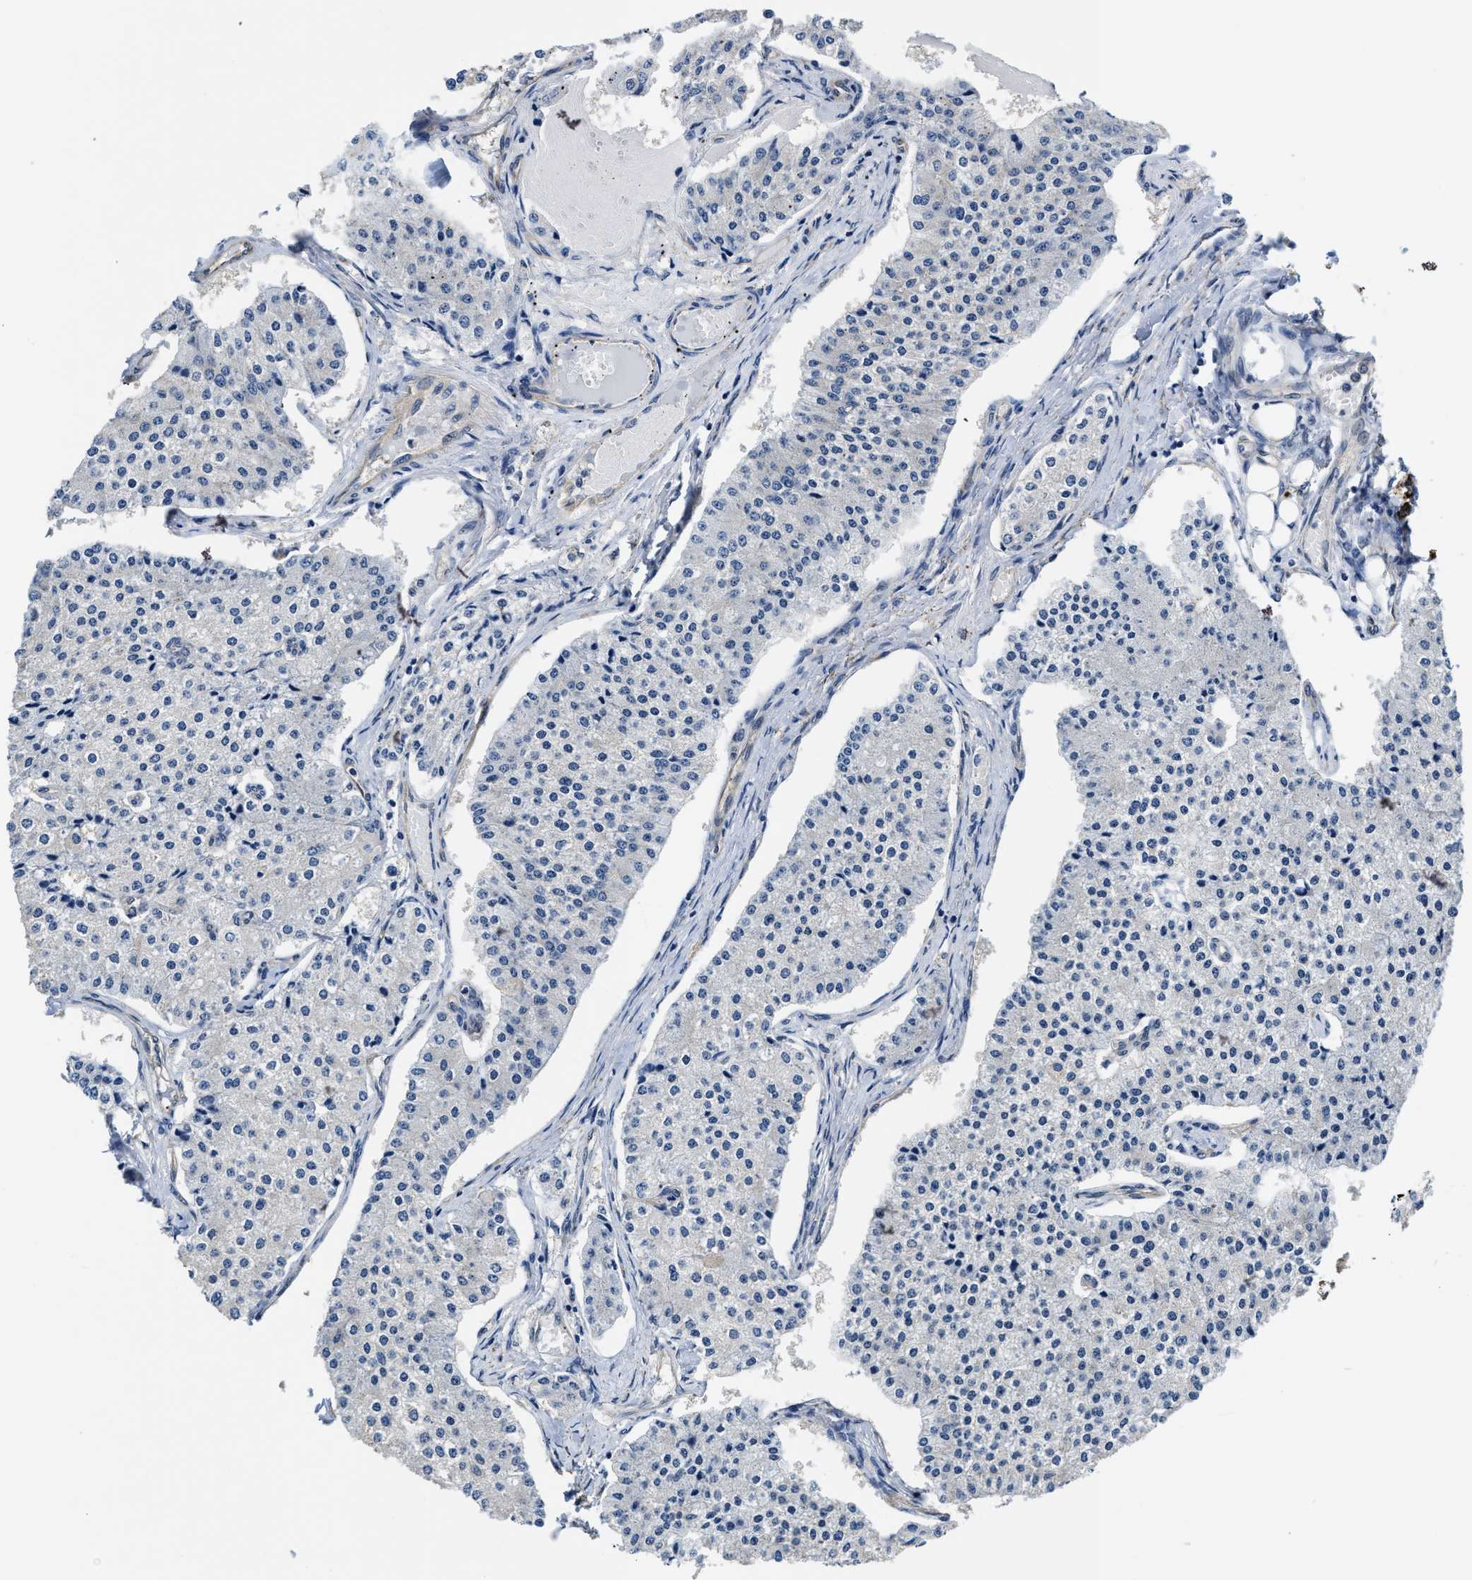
{"staining": {"intensity": "negative", "quantity": "none", "location": "none"}, "tissue": "carcinoid", "cell_type": "Tumor cells", "image_type": "cancer", "snomed": [{"axis": "morphology", "description": "Carcinoid, malignant, NOS"}, {"axis": "topography", "description": "Colon"}], "caption": "High power microscopy image of an immunohistochemistry histopathology image of carcinoid, revealing no significant positivity in tumor cells.", "gene": "C22orf42", "patient": {"sex": "female", "age": 52}}